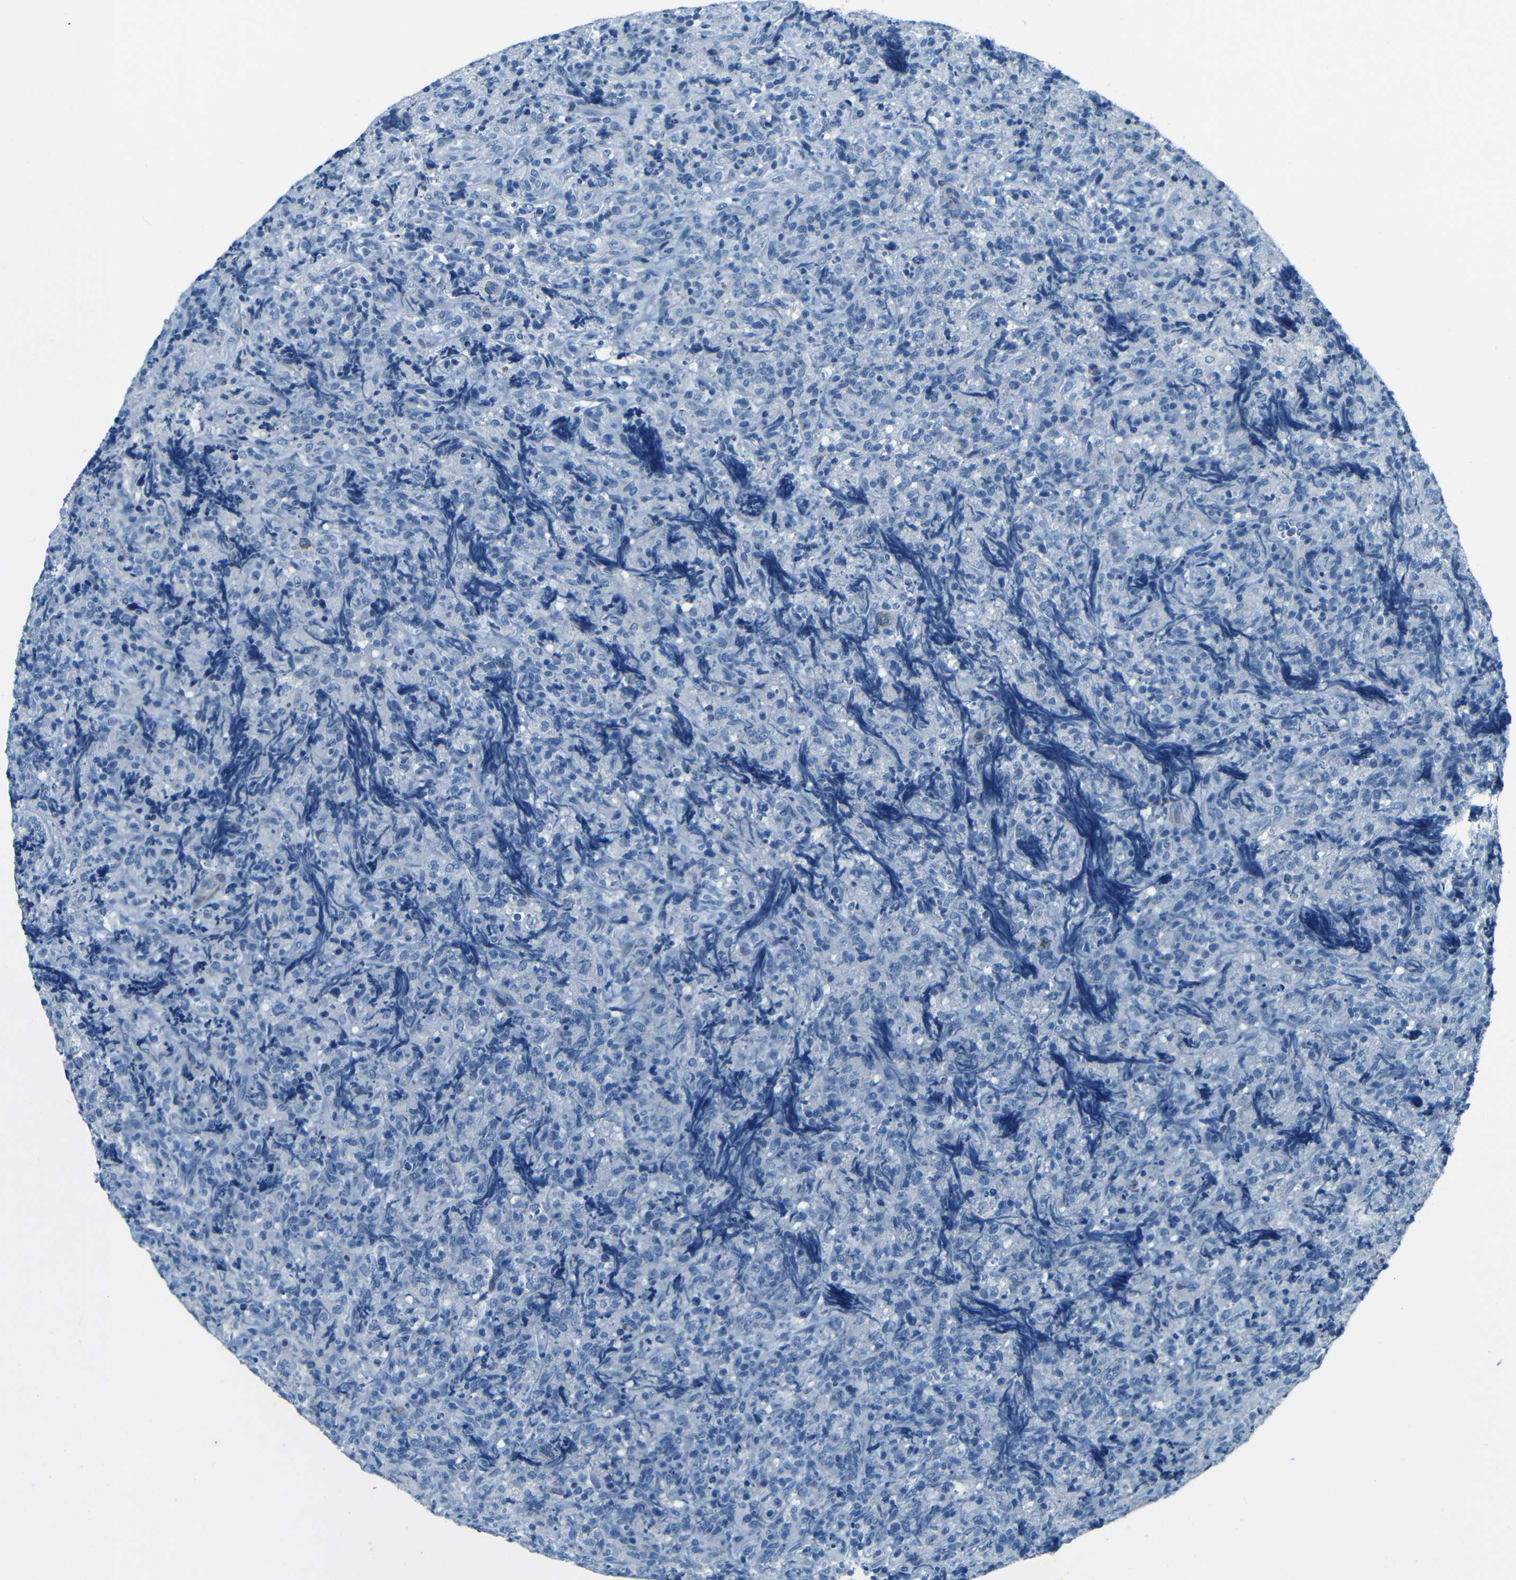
{"staining": {"intensity": "negative", "quantity": "none", "location": "none"}, "tissue": "lymphoma", "cell_type": "Tumor cells", "image_type": "cancer", "snomed": [{"axis": "morphology", "description": "Malignant lymphoma, non-Hodgkin's type, High grade"}, {"axis": "topography", "description": "Tonsil"}], "caption": "An immunohistochemistry (IHC) histopathology image of malignant lymphoma, non-Hodgkin's type (high-grade) is shown. There is no staining in tumor cells of malignant lymphoma, non-Hodgkin's type (high-grade).", "gene": "MAP2", "patient": {"sex": "female", "age": 36}}